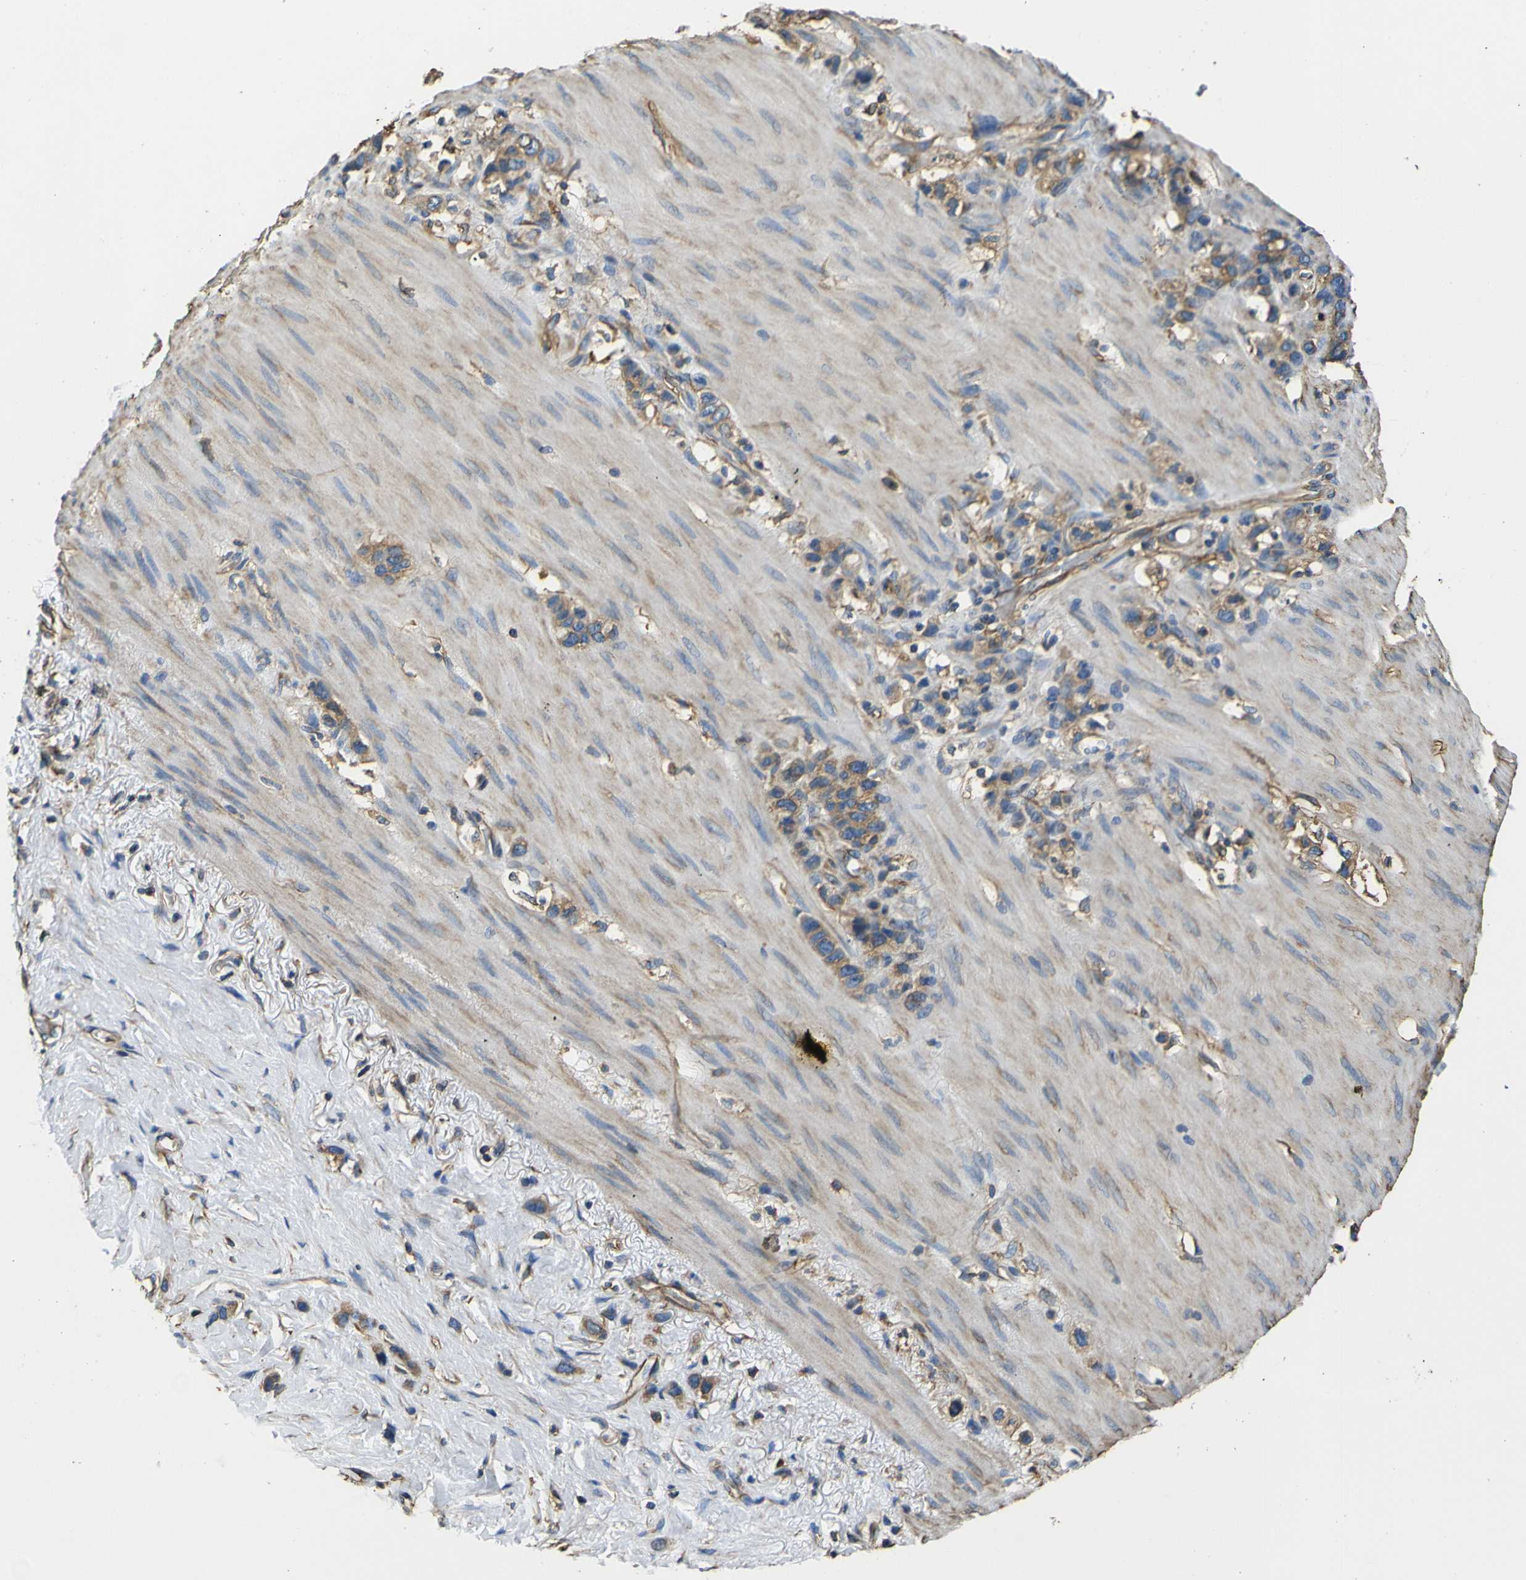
{"staining": {"intensity": "moderate", "quantity": ">75%", "location": "cytoplasmic/membranous"}, "tissue": "stomach cancer", "cell_type": "Tumor cells", "image_type": "cancer", "snomed": [{"axis": "morphology", "description": "Normal tissue, NOS"}, {"axis": "morphology", "description": "Adenocarcinoma, NOS"}, {"axis": "morphology", "description": "Adenocarcinoma, High grade"}, {"axis": "topography", "description": "Stomach, upper"}, {"axis": "topography", "description": "Stomach"}], "caption": "Stomach cancer (adenocarcinoma (high-grade)) stained with a protein marker reveals moderate staining in tumor cells.", "gene": "TUBB", "patient": {"sex": "female", "age": 65}}